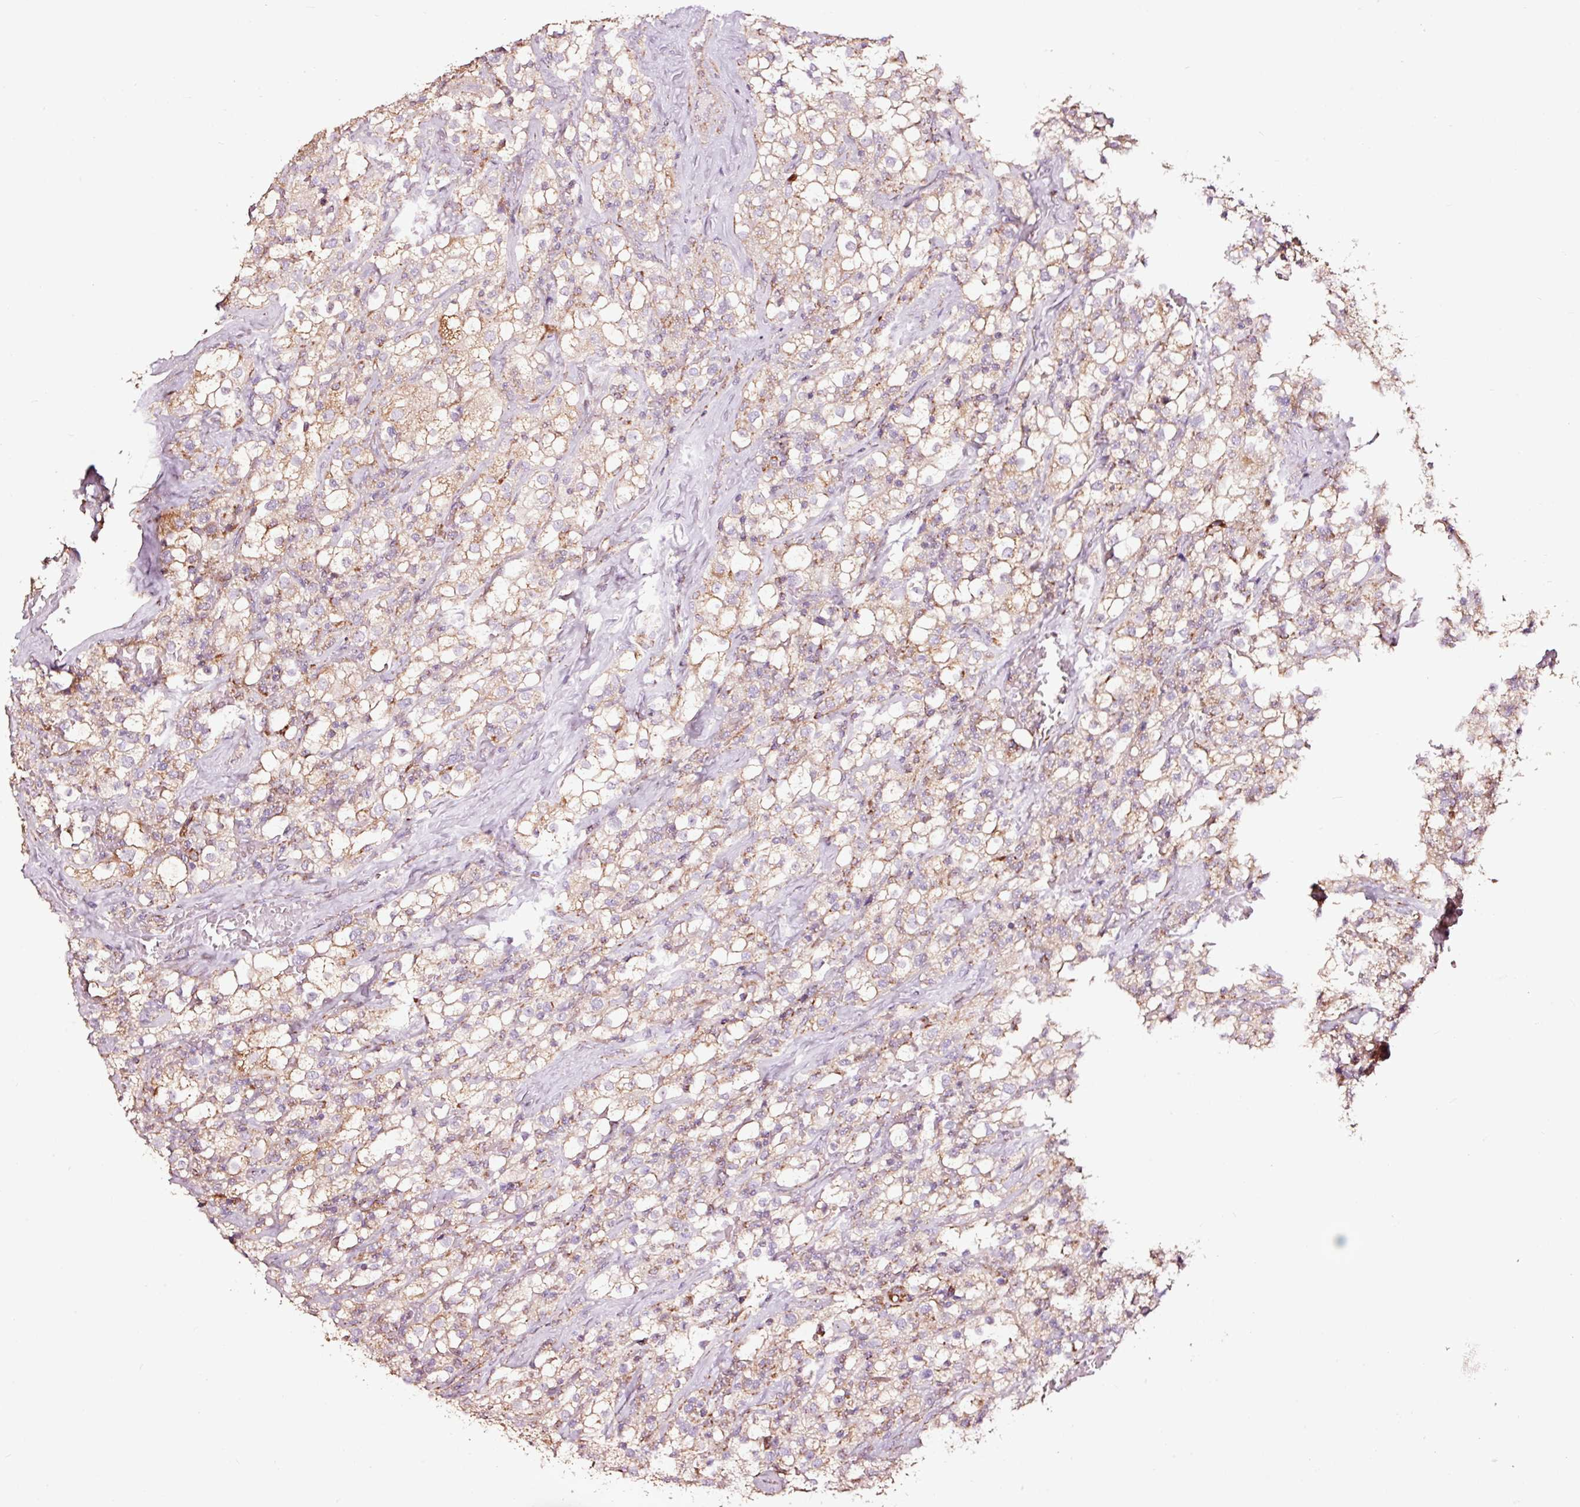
{"staining": {"intensity": "weak", "quantity": ">75%", "location": "cytoplasmic/membranous"}, "tissue": "renal cancer", "cell_type": "Tumor cells", "image_type": "cancer", "snomed": [{"axis": "morphology", "description": "Adenocarcinoma, NOS"}, {"axis": "topography", "description": "Kidney"}], "caption": "Weak cytoplasmic/membranous protein expression is seen in approximately >75% of tumor cells in renal adenocarcinoma.", "gene": "TPM1", "patient": {"sex": "female", "age": 74}}